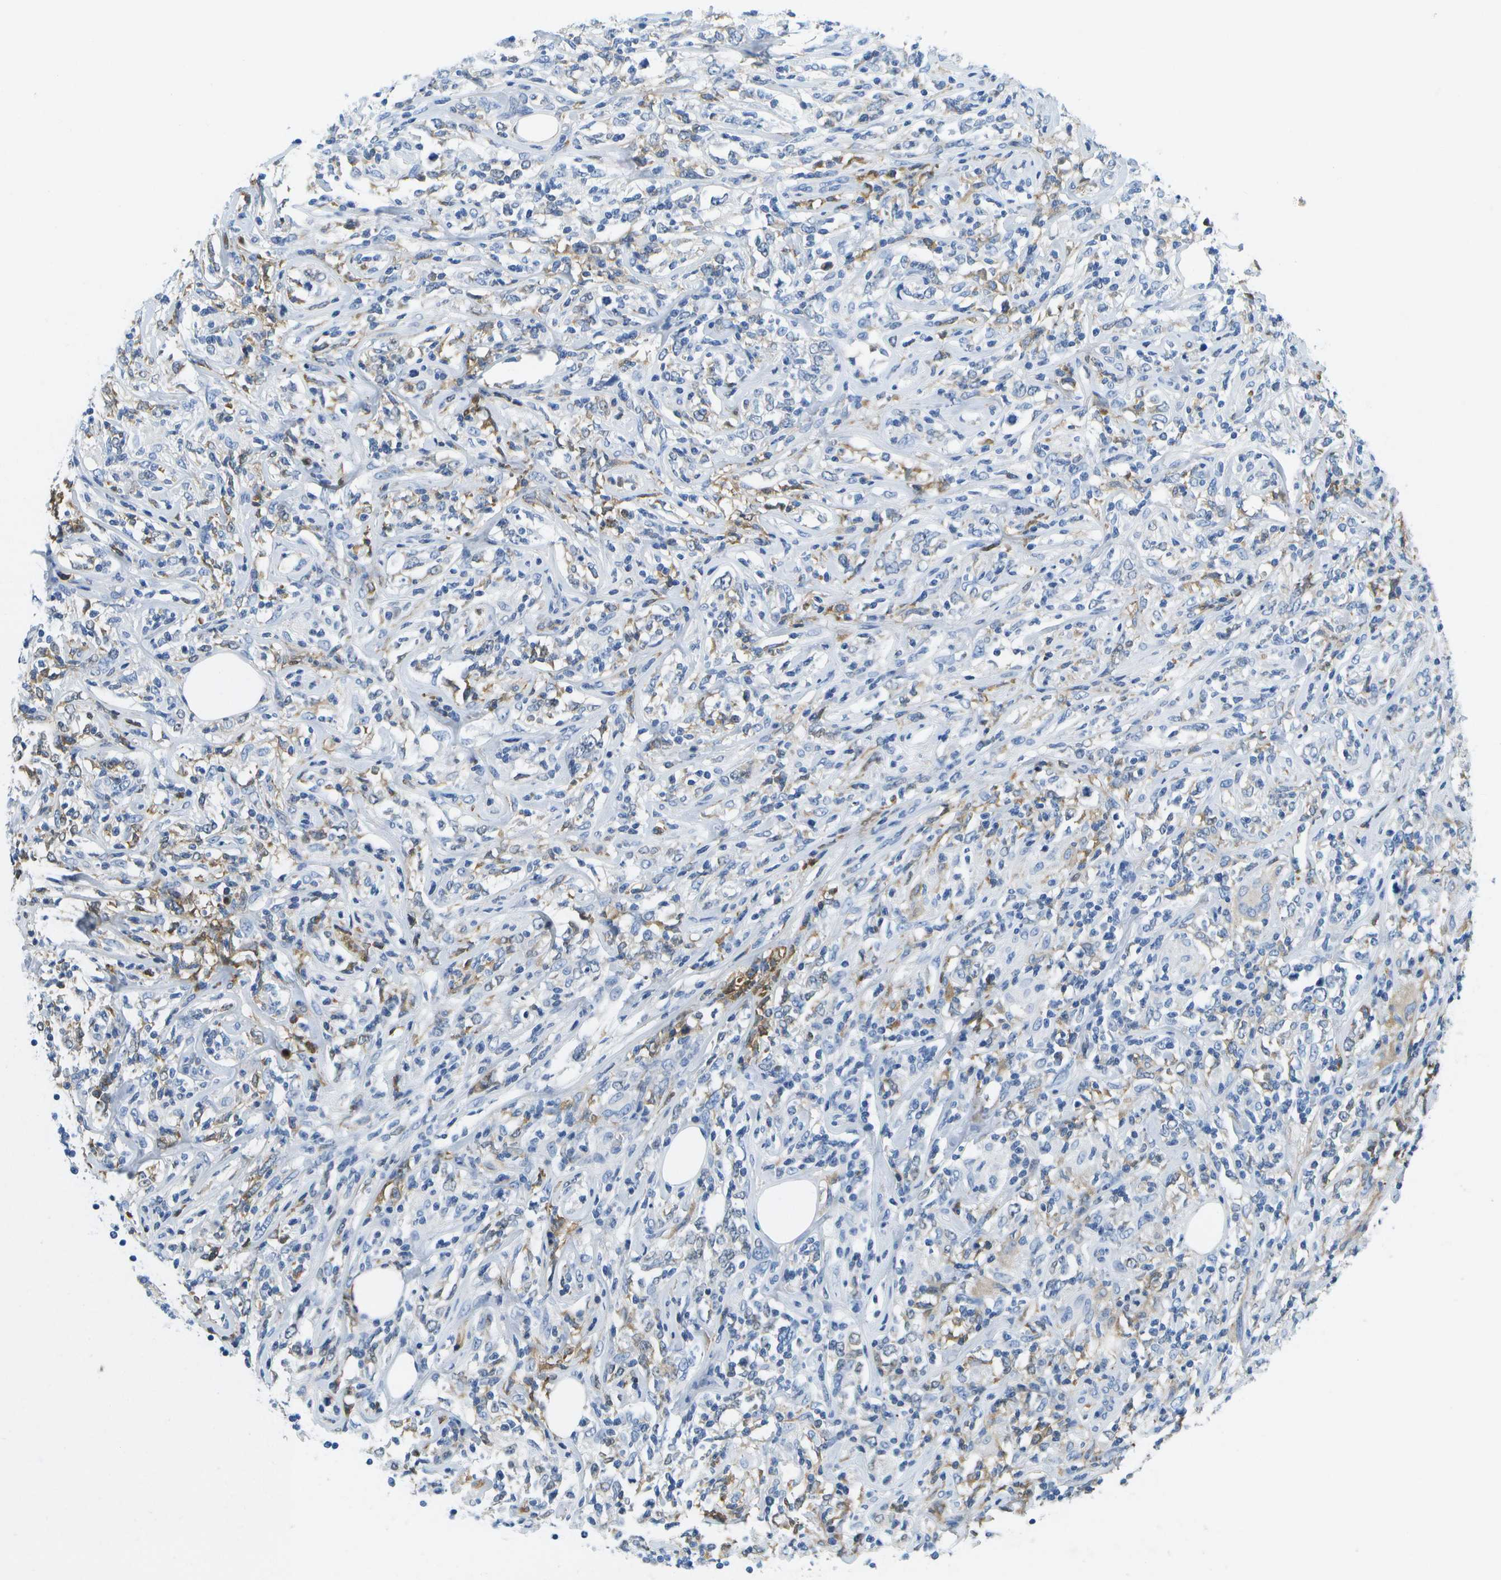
{"staining": {"intensity": "negative", "quantity": "none", "location": "none"}, "tissue": "lymphoma", "cell_type": "Tumor cells", "image_type": "cancer", "snomed": [{"axis": "morphology", "description": "Malignant lymphoma, non-Hodgkin's type, High grade"}, {"axis": "topography", "description": "Lymph node"}], "caption": "Malignant lymphoma, non-Hodgkin's type (high-grade) was stained to show a protein in brown. There is no significant positivity in tumor cells.", "gene": "SERPINA1", "patient": {"sex": "female", "age": 84}}